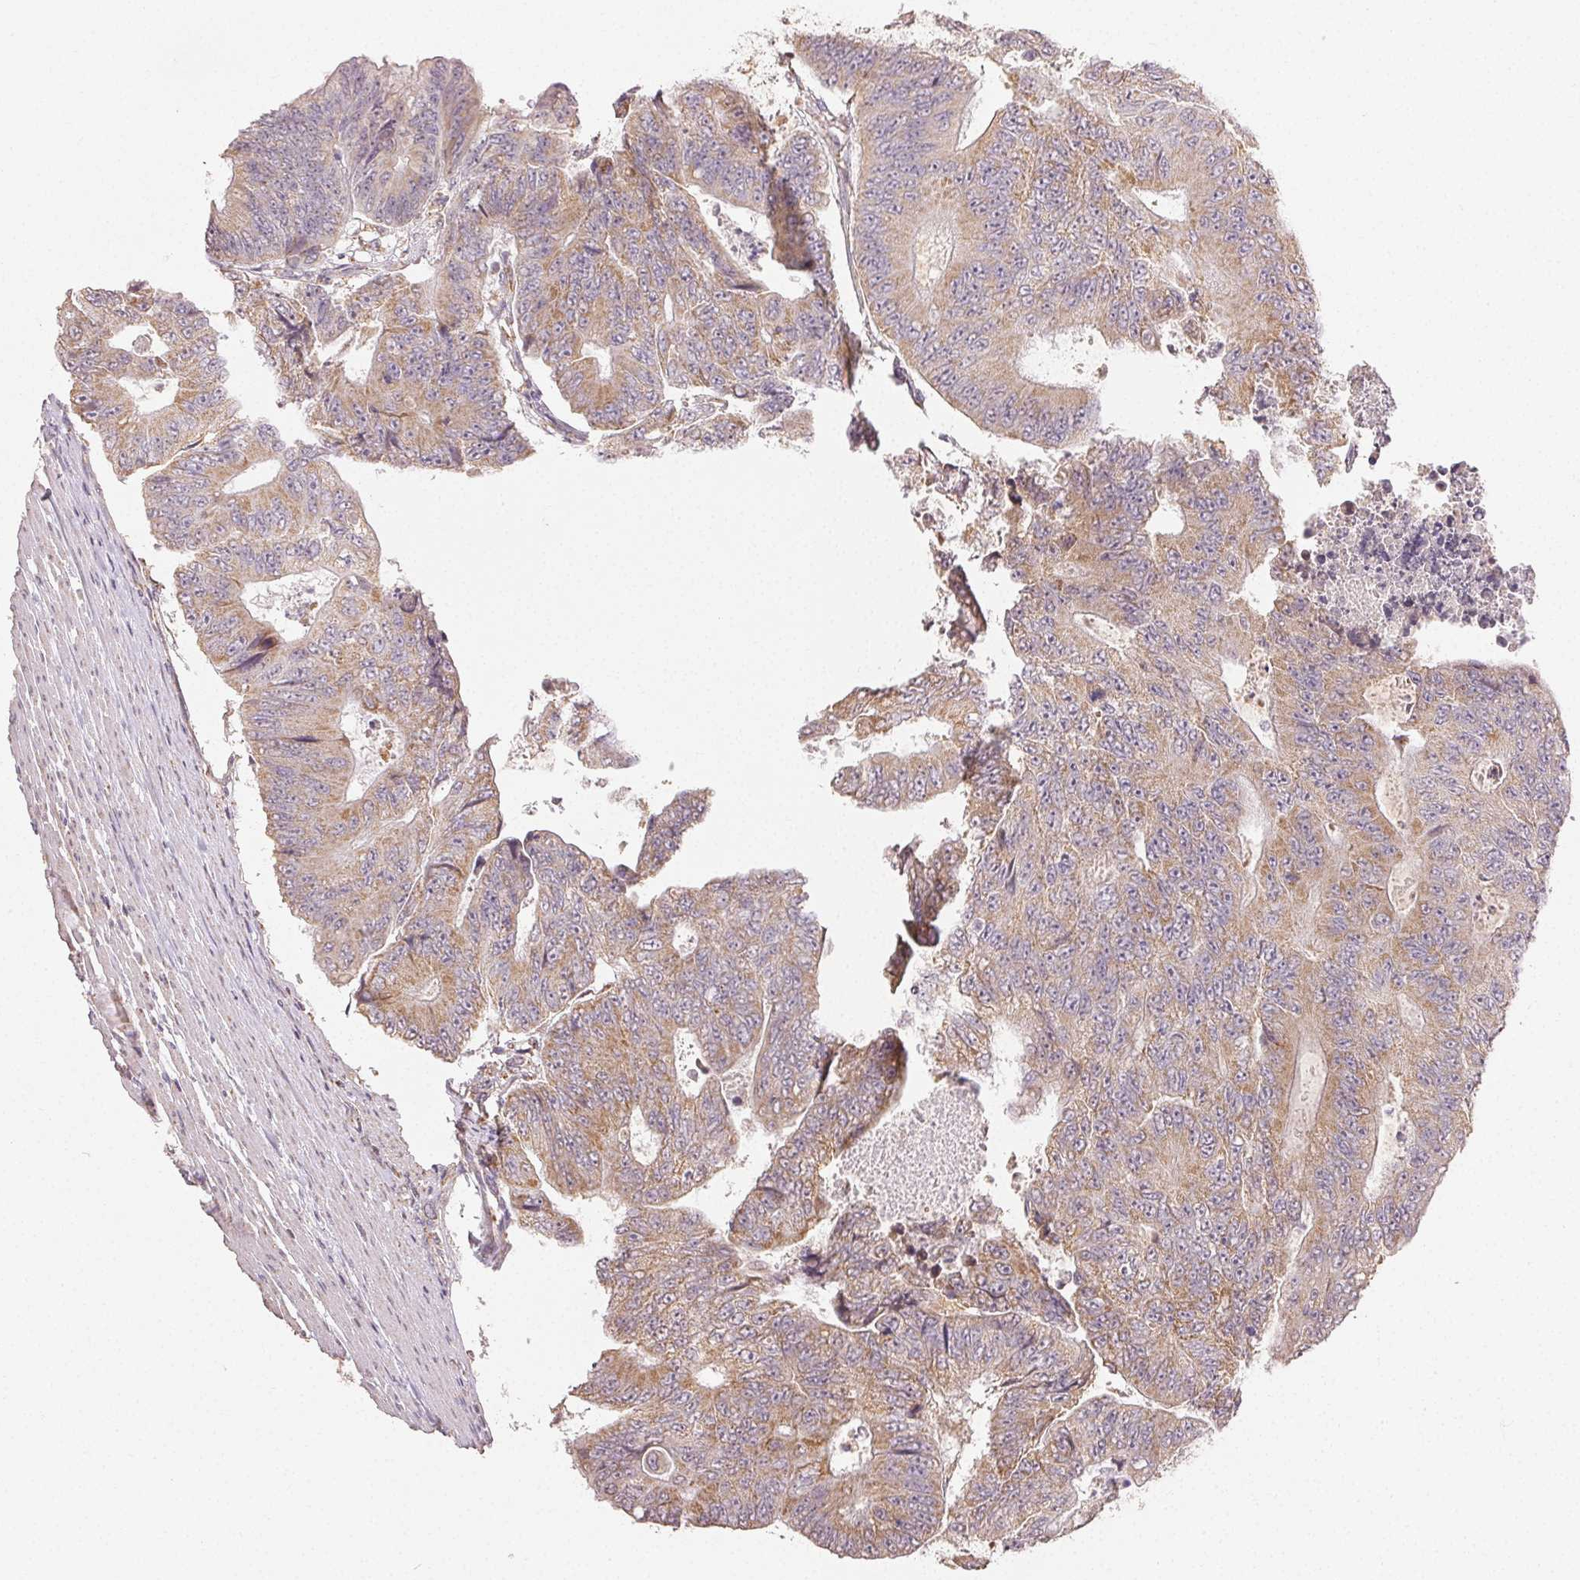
{"staining": {"intensity": "weak", "quantity": ">75%", "location": "cytoplasmic/membranous"}, "tissue": "colorectal cancer", "cell_type": "Tumor cells", "image_type": "cancer", "snomed": [{"axis": "morphology", "description": "Adenocarcinoma, NOS"}, {"axis": "topography", "description": "Colon"}], "caption": "A high-resolution histopathology image shows immunohistochemistry (IHC) staining of colorectal cancer, which demonstrates weak cytoplasmic/membranous staining in about >75% of tumor cells.", "gene": "CLASP1", "patient": {"sex": "female", "age": 48}}